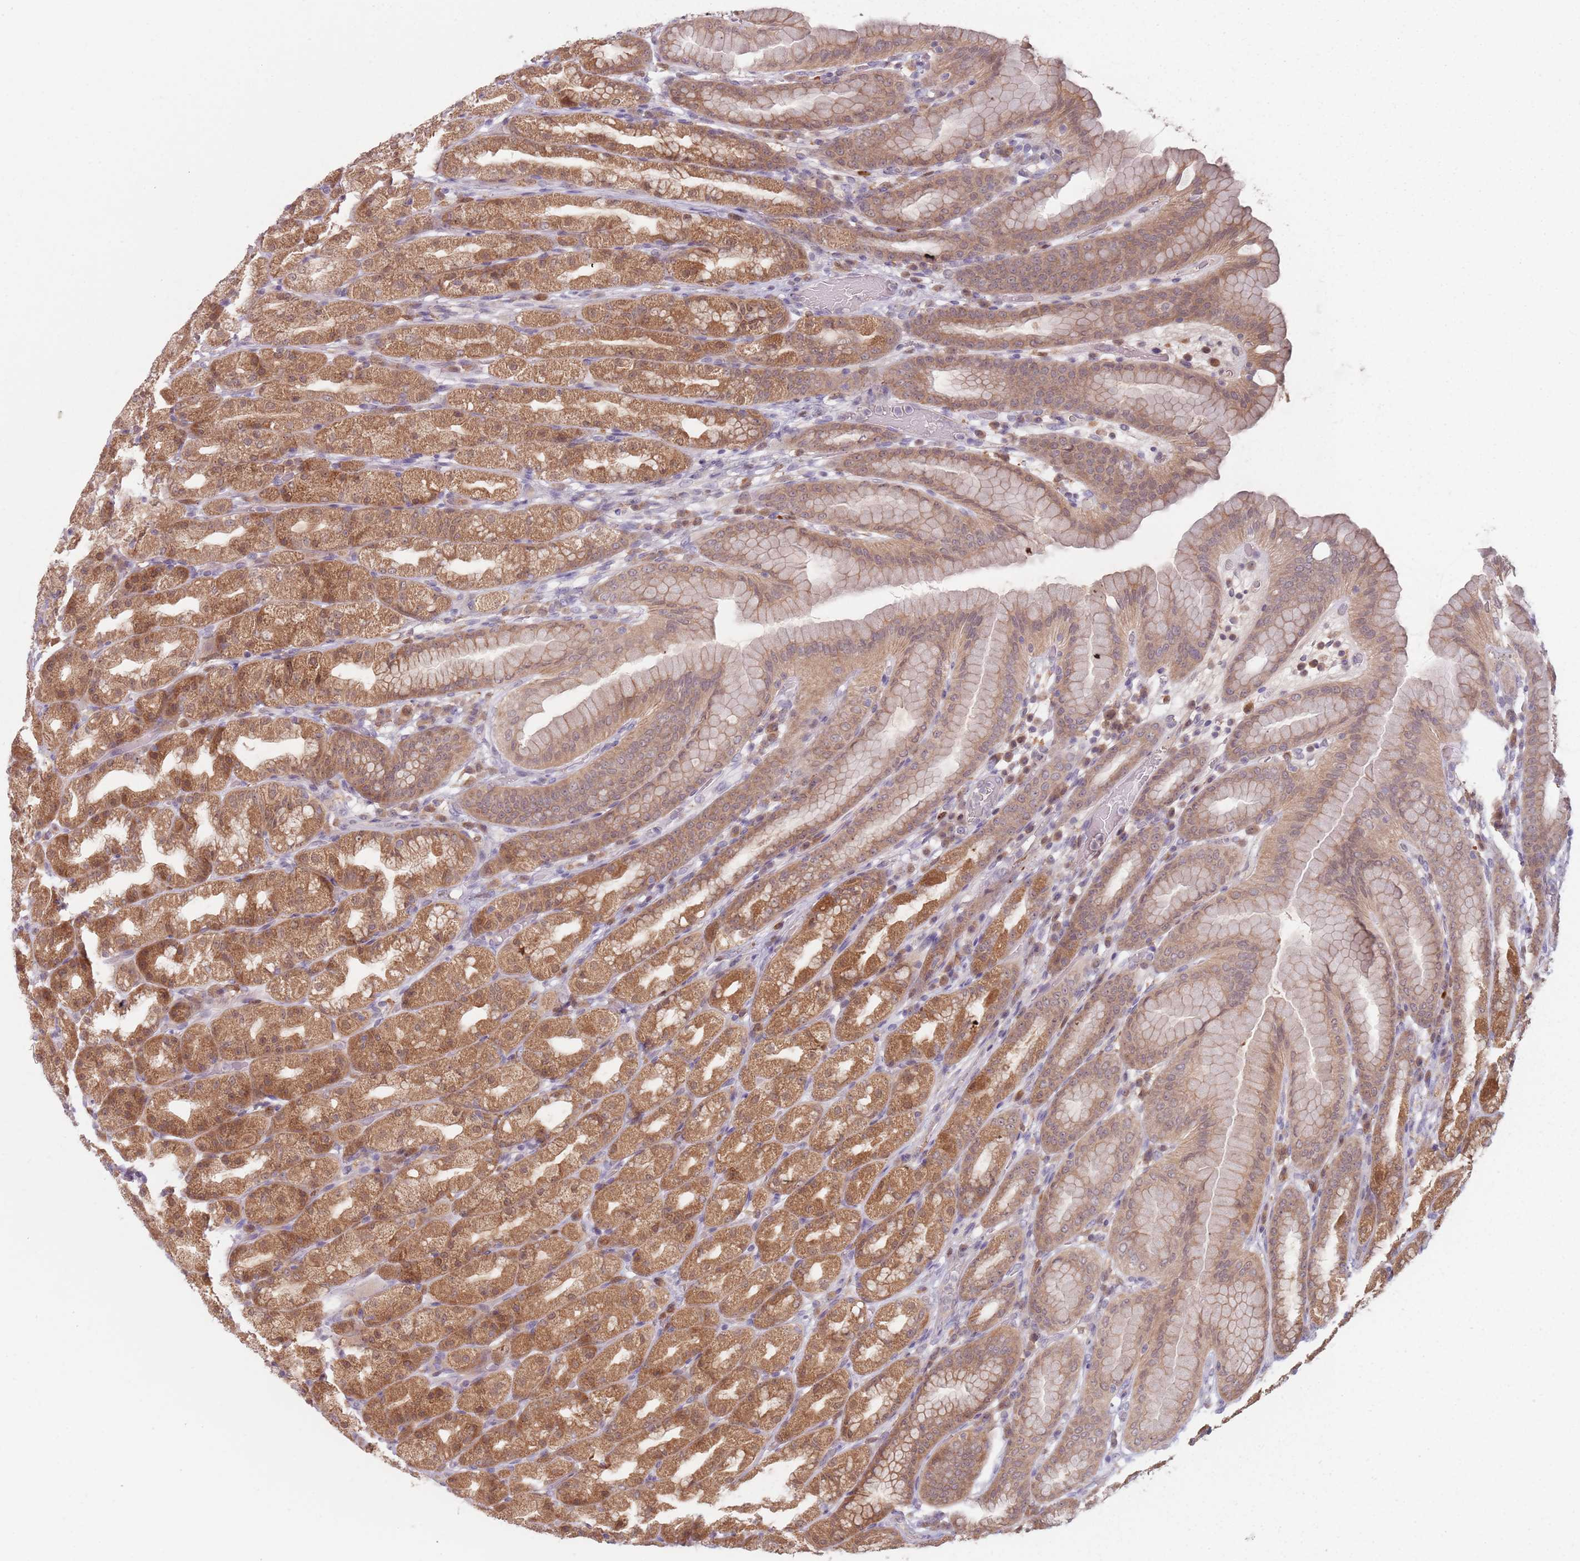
{"staining": {"intensity": "moderate", "quantity": ">75%", "location": "cytoplasmic/membranous,nuclear"}, "tissue": "stomach", "cell_type": "Glandular cells", "image_type": "normal", "snomed": [{"axis": "morphology", "description": "Normal tissue, NOS"}, {"axis": "topography", "description": "Stomach, upper"}], "caption": "Protein positivity by immunohistochemistry shows moderate cytoplasmic/membranous,nuclear positivity in approximately >75% of glandular cells in benign stomach.", "gene": "NAXE", "patient": {"sex": "male", "age": 68}}